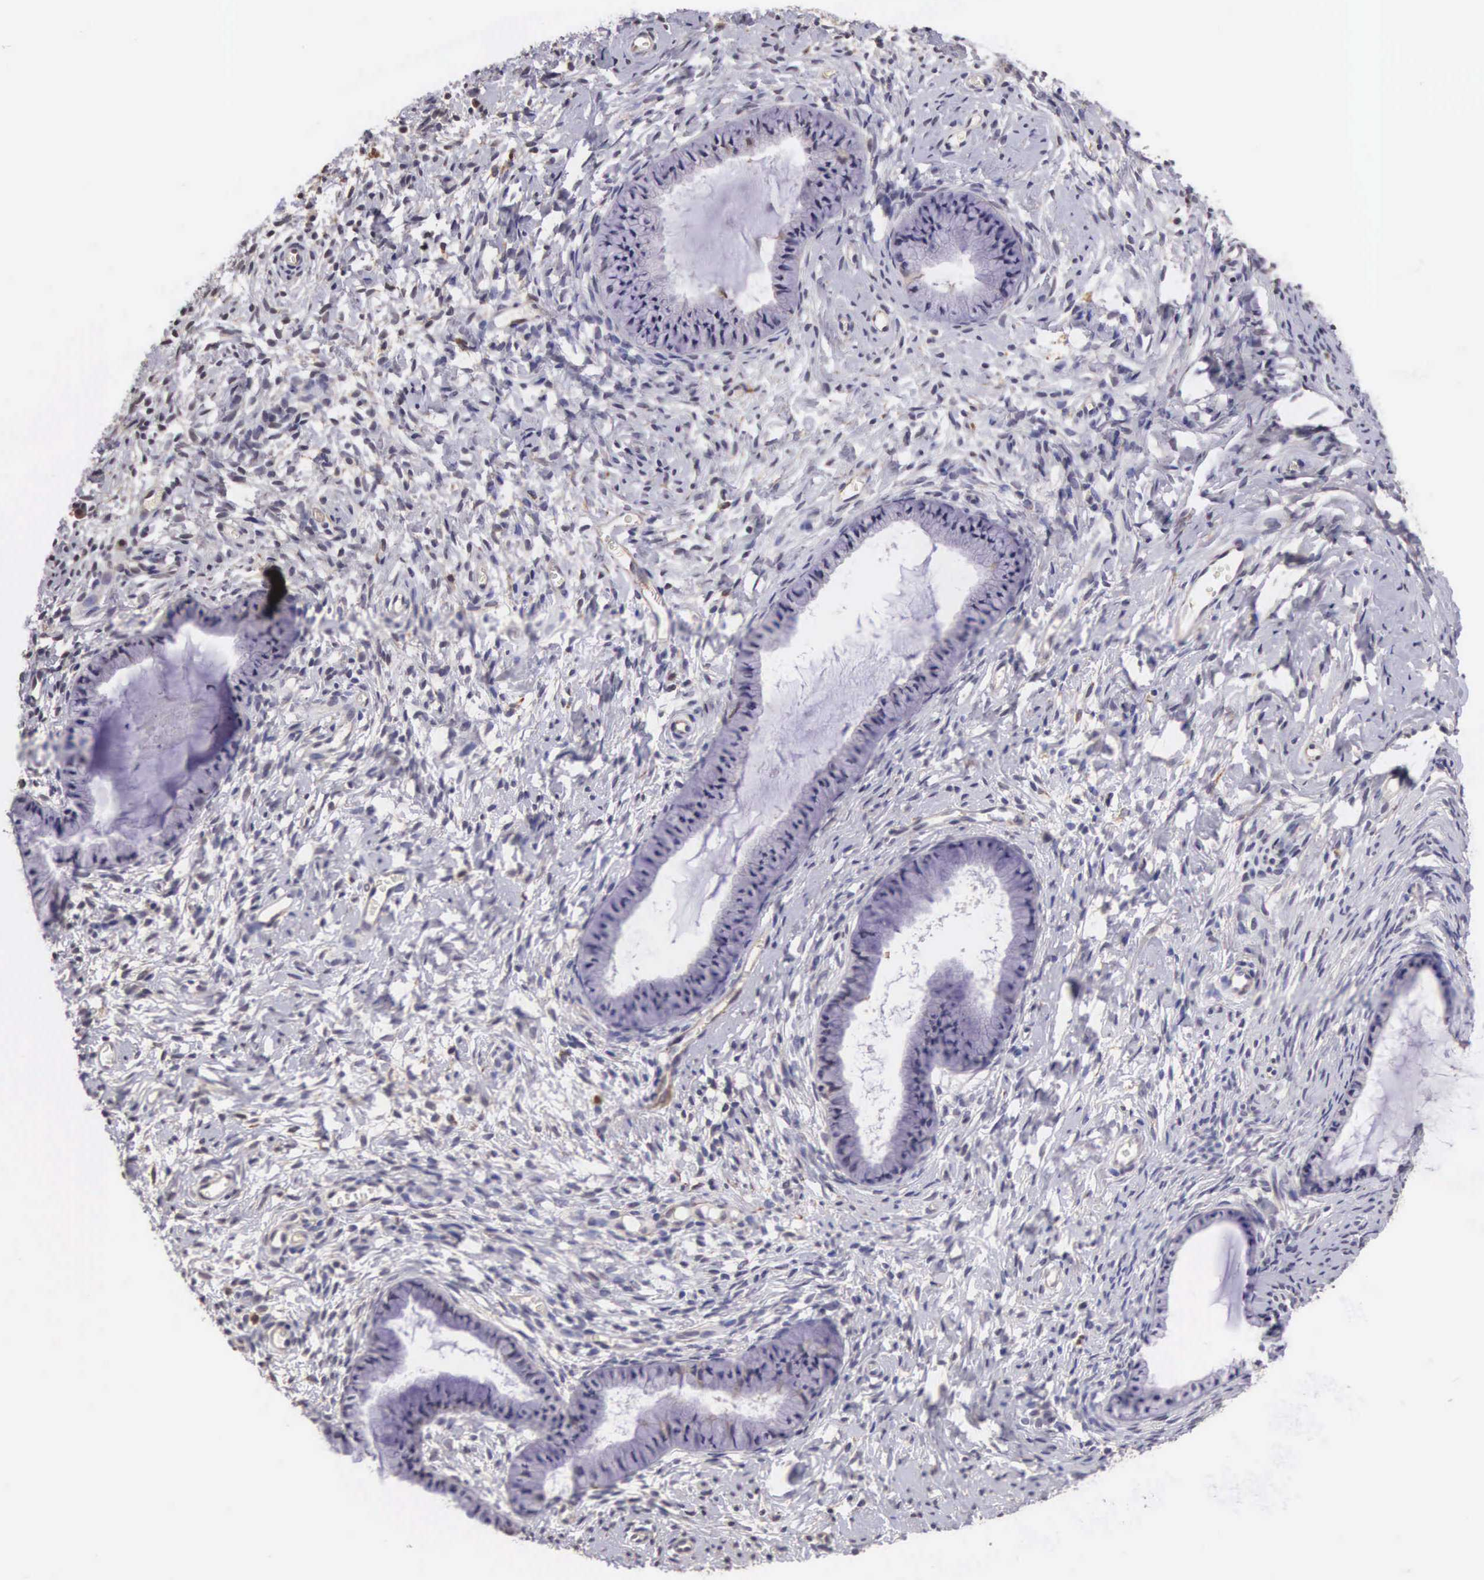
{"staining": {"intensity": "negative", "quantity": "none", "location": "none"}, "tissue": "cervix", "cell_type": "Glandular cells", "image_type": "normal", "snomed": [{"axis": "morphology", "description": "Normal tissue, NOS"}, {"axis": "topography", "description": "Cervix"}], "caption": "The IHC micrograph has no significant positivity in glandular cells of cervix.", "gene": "CDC45", "patient": {"sex": "female", "age": 70}}